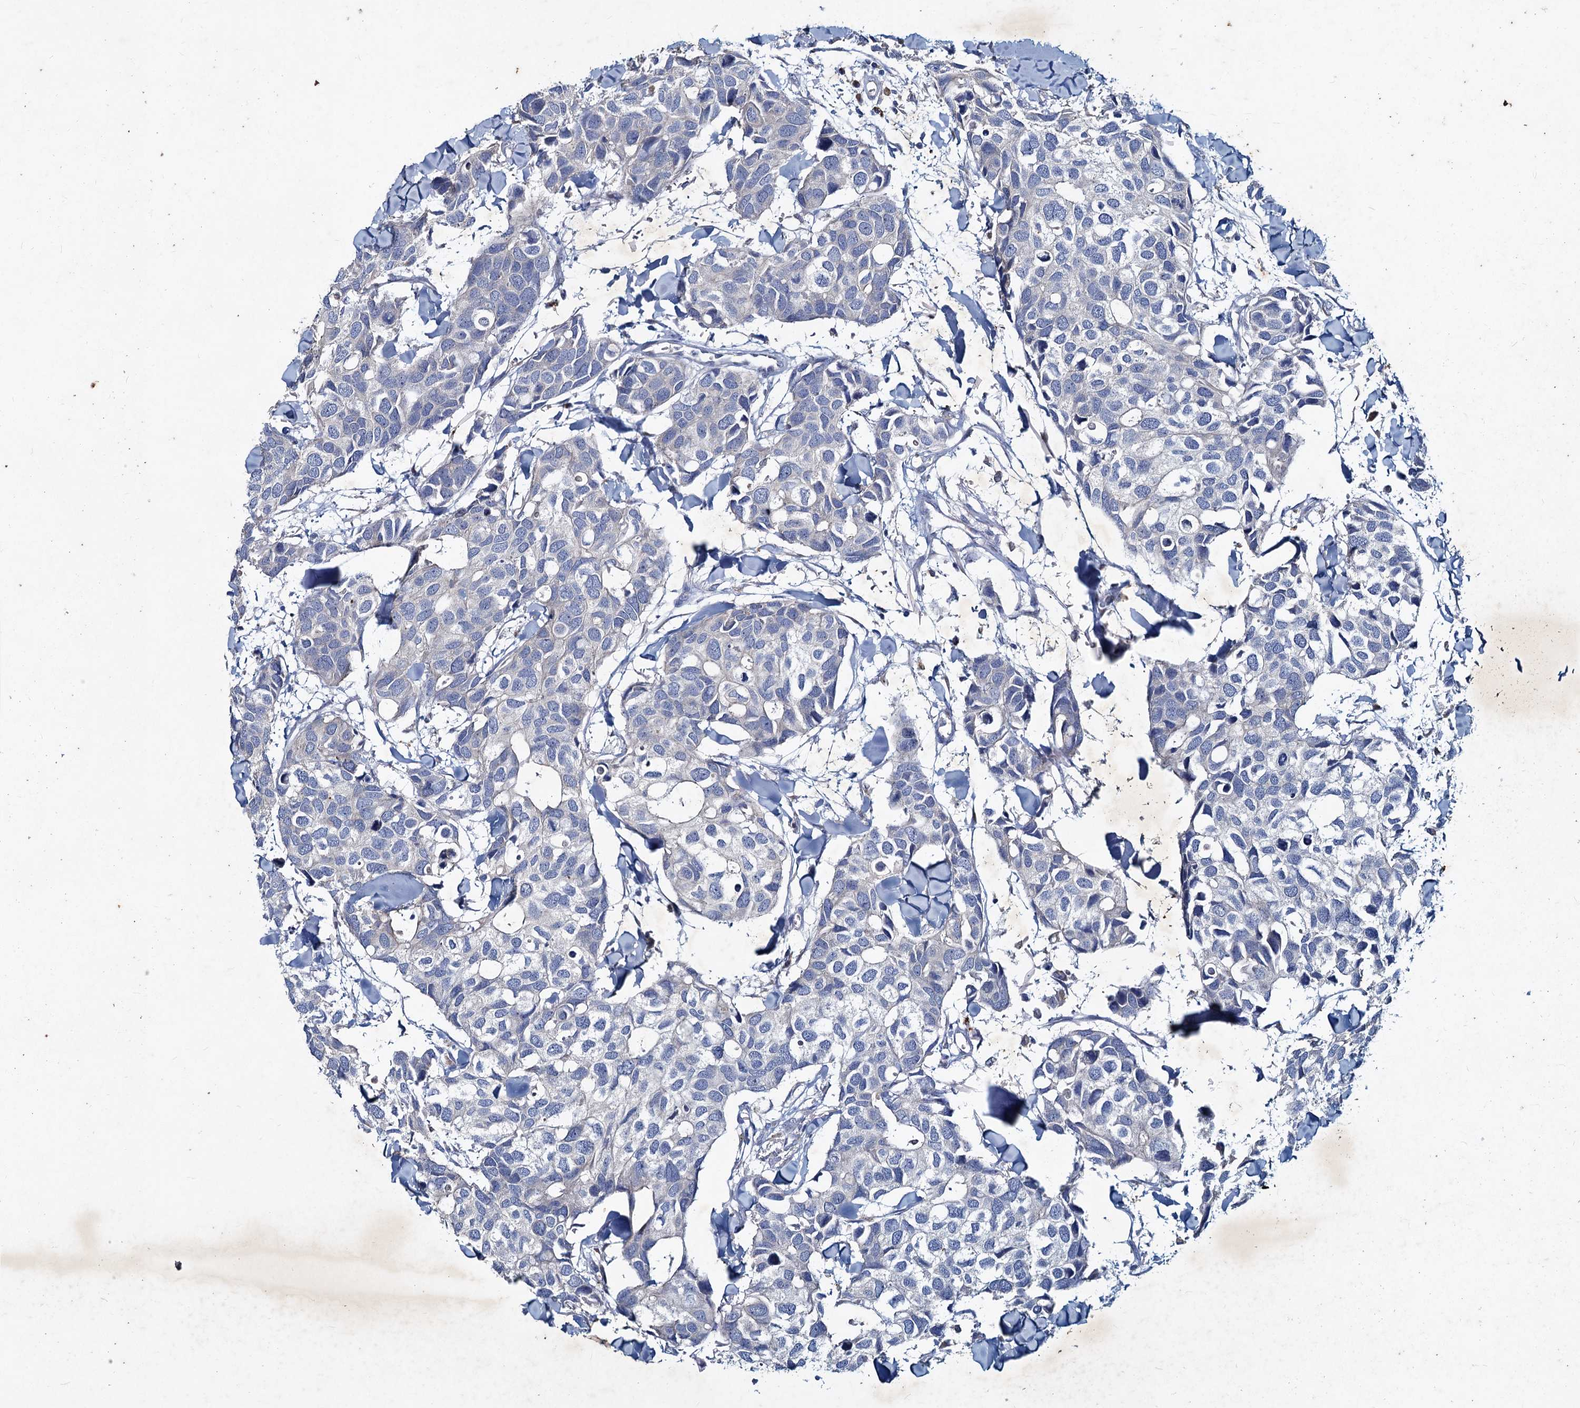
{"staining": {"intensity": "negative", "quantity": "none", "location": "none"}, "tissue": "breast cancer", "cell_type": "Tumor cells", "image_type": "cancer", "snomed": [{"axis": "morphology", "description": "Duct carcinoma"}, {"axis": "topography", "description": "Breast"}], "caption": "A micrograph of human breast intraductal carcinoma is negative for staining in tumor cells.", "gene": "TMX2", "patient": {"sex": "female", "age": 83}}